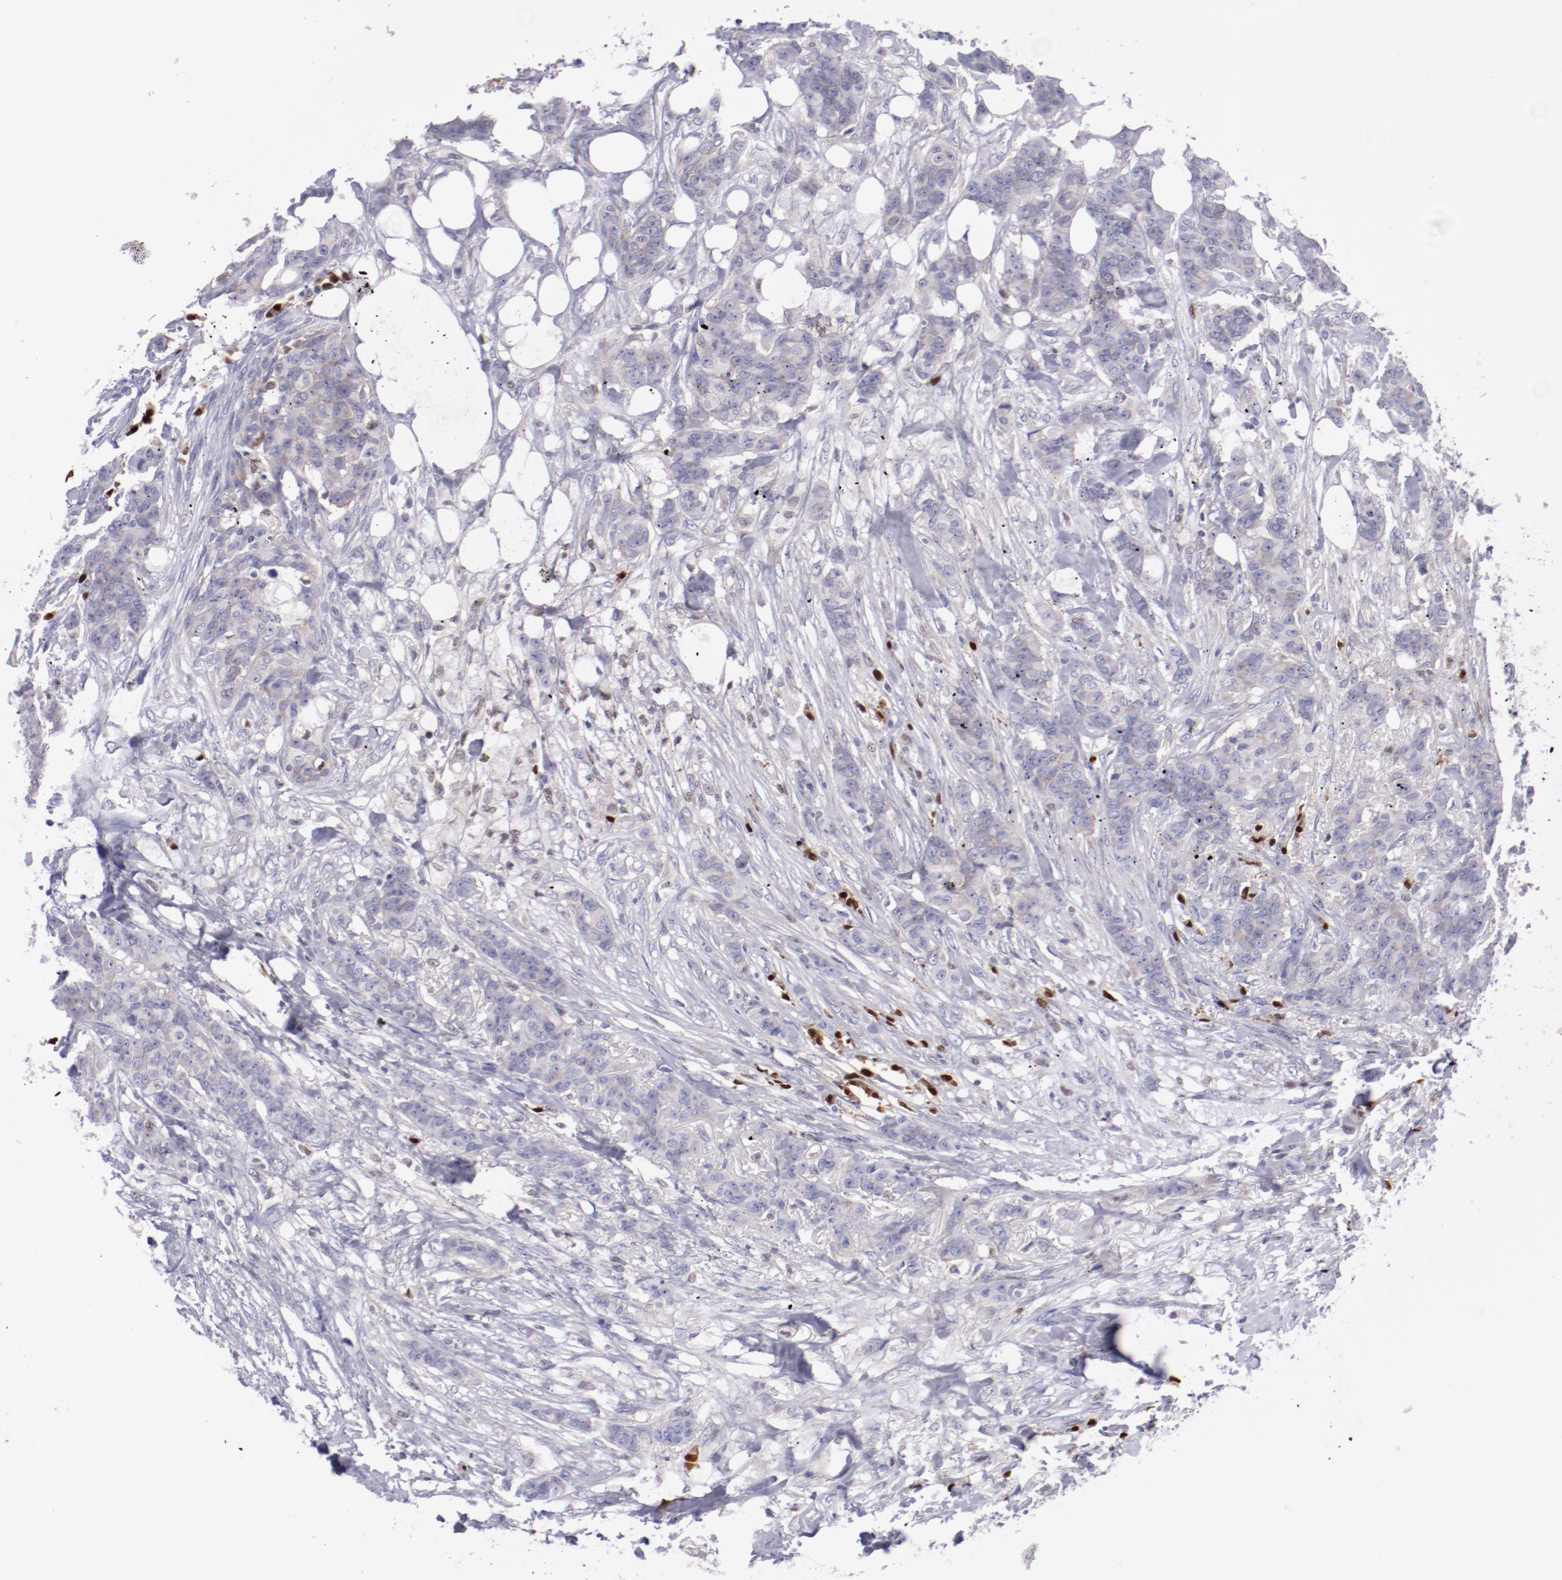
{"staining": {"intensity": "negative", "quantity": "none", "location": "none"}, "tissue": "breast cancer", "cell_type": "Tumor cells", "image_type": "cancer", "snomed": [{"axis": "morphology", "description": "Duct carcinoma"}, {"axis": "topography", "description": "Breast"}], "caption": "An image of breast cancer (intraductal carcinoma) stained for a protein displays no brown staining in tumor cells.", "gene": "IRF8", "patient": {"sex": "female", "age": 40}}